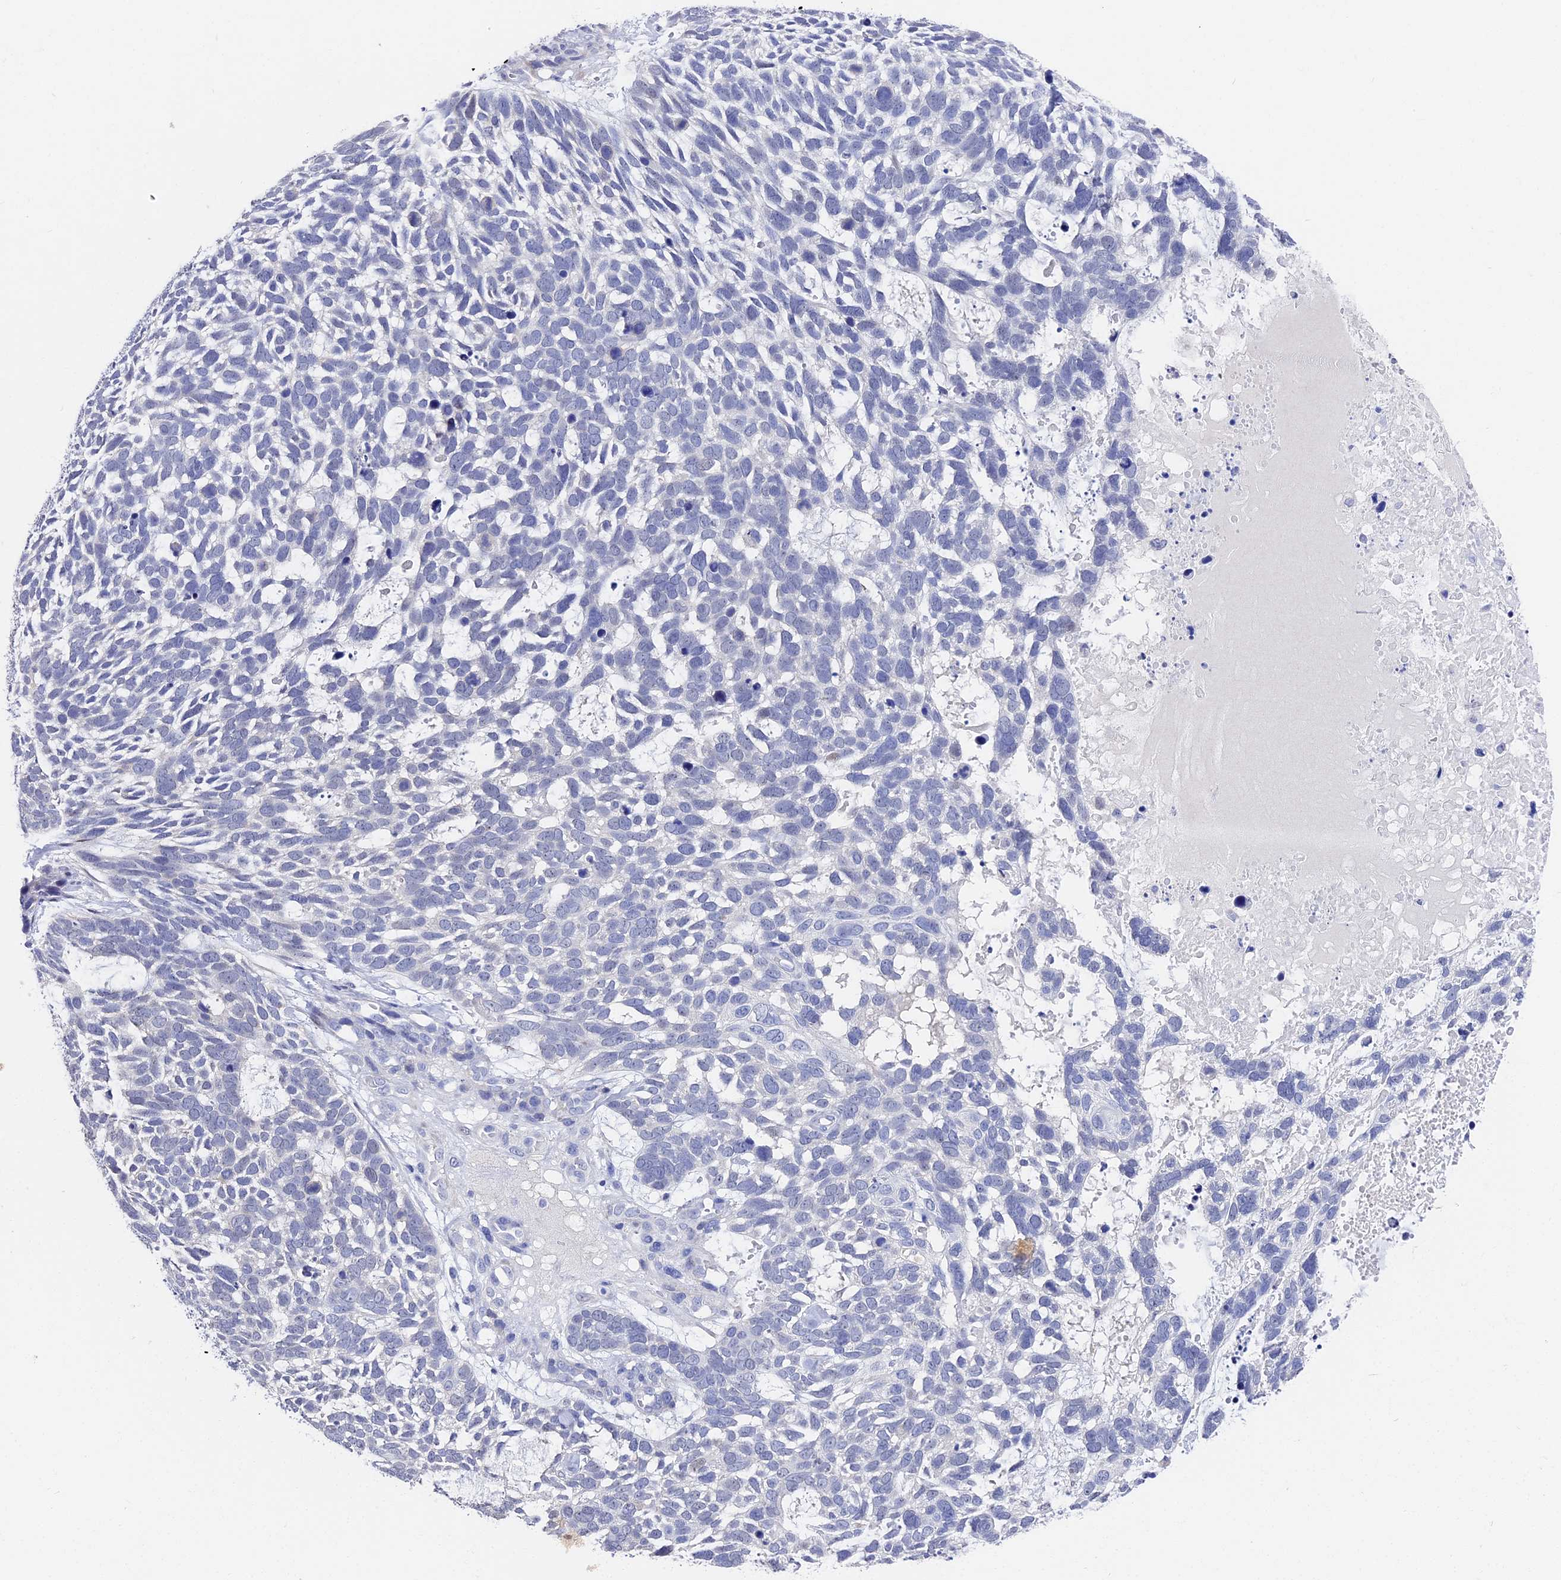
{"staining": {"intensity": "negative", "quantity": "none", "location": "none"}, "tissue": "skin cancer", "cell_type": "Tumor cells", "image_type": "cancer", "snomed": [{"axis": "morphology", "description": "Basal cell carcinoma"}, {"axis": "topography", "description": "Skin"}], "caption": "There is no significant staining in tumor cells of skin basal cell carcinoma. (DAB immunohistochemistry (IHC), high magnification).", "gene": "VPS33B", "patient": {"sex": "male", "age": 88}}